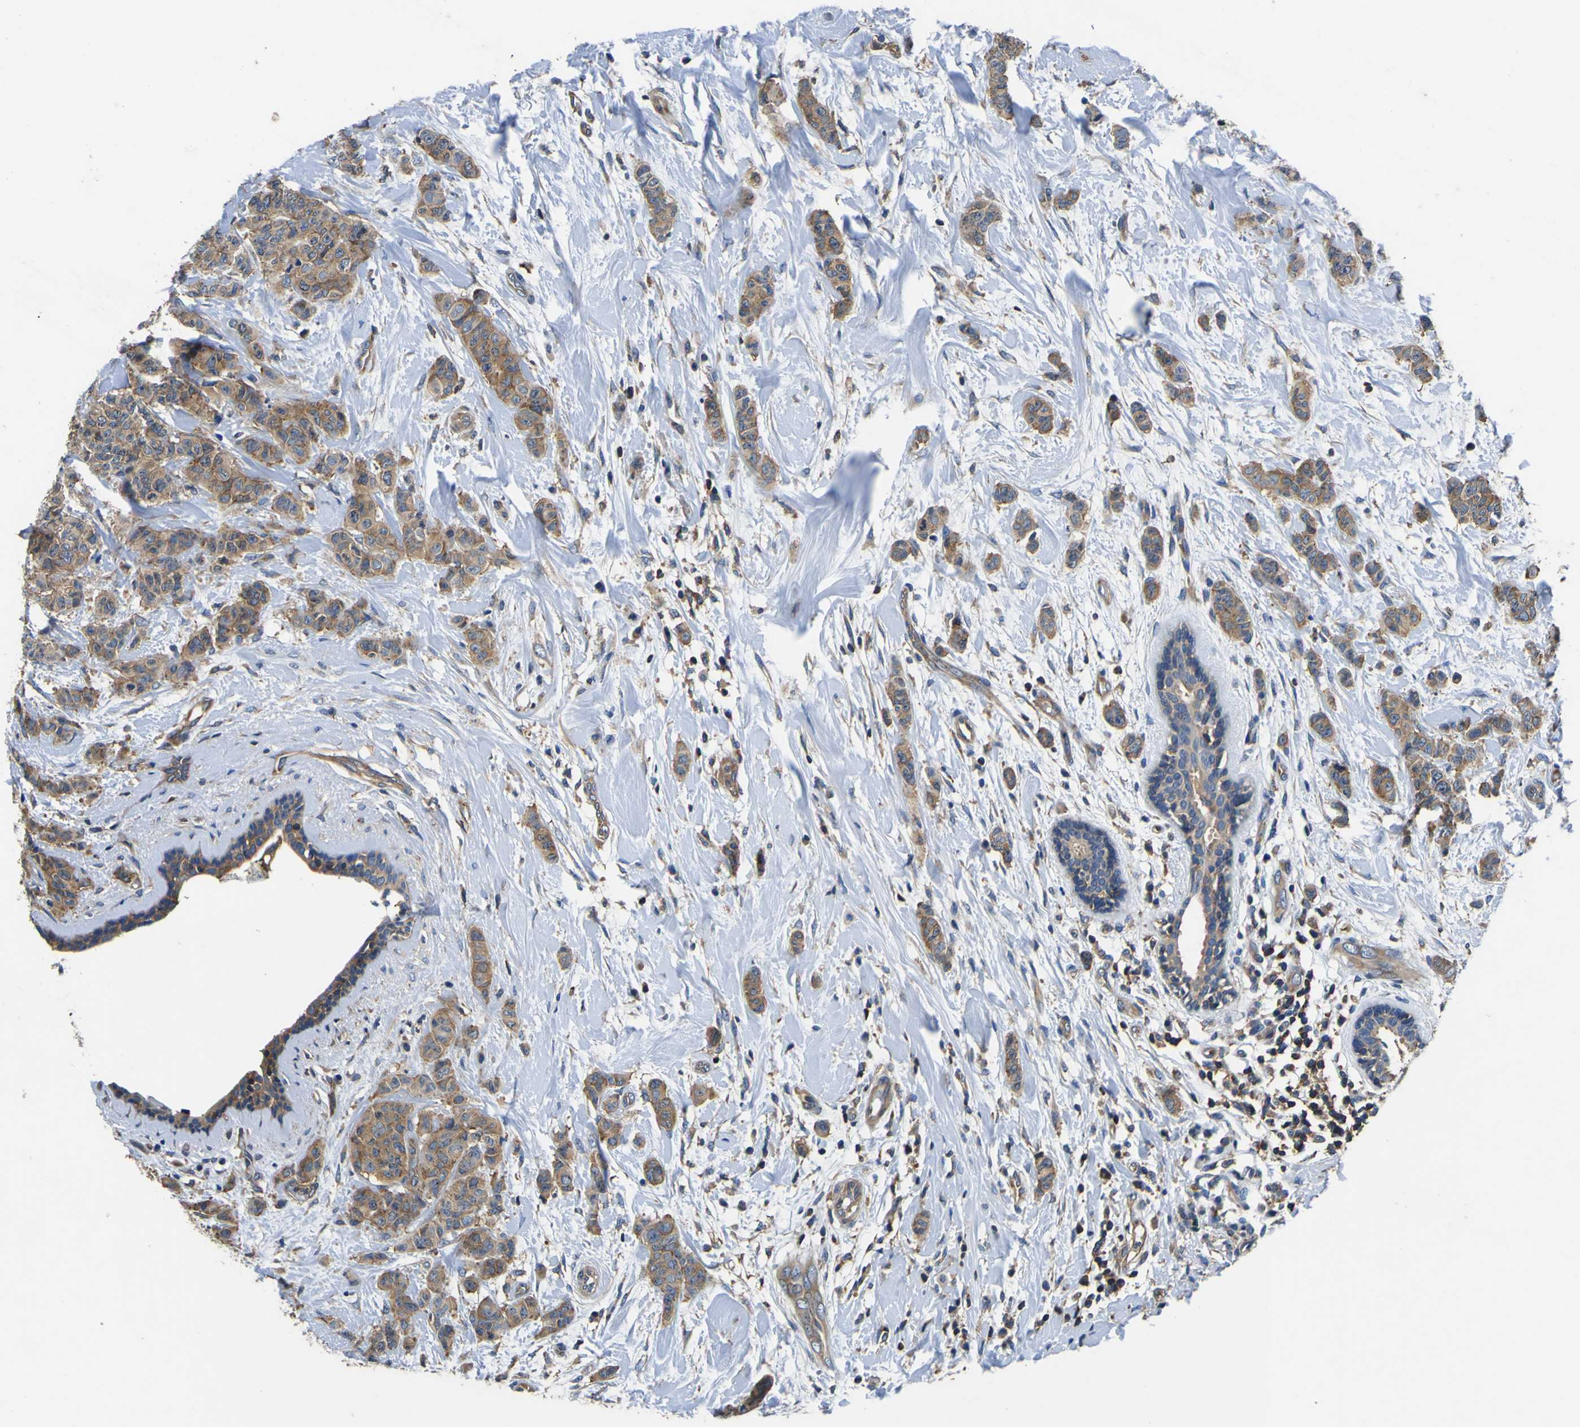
{"staining": {"intensity": "moderate", "quantity": ">75%", "location": "cytoplasmic/membranous"}, "tissue": "breast cancer", "cell_type": "Tumor cells", "image_type": "cancer", "snomed": [{"axis": "morphology", "description": "Normal tissue, NOS"}, {"axis": "morphology", "description": "Duct carcinoma"}, {"axis": "topography", "description": "Breast"}], "caption": "The micrograph exhibits a brown stain indicating the presence of a protein in the cytoplasmic/membranous of tumor cells in breast infiltrating ductal carcinoma.", "gene": "CNR2", "patient": {"sex": "female", "age": 40}}